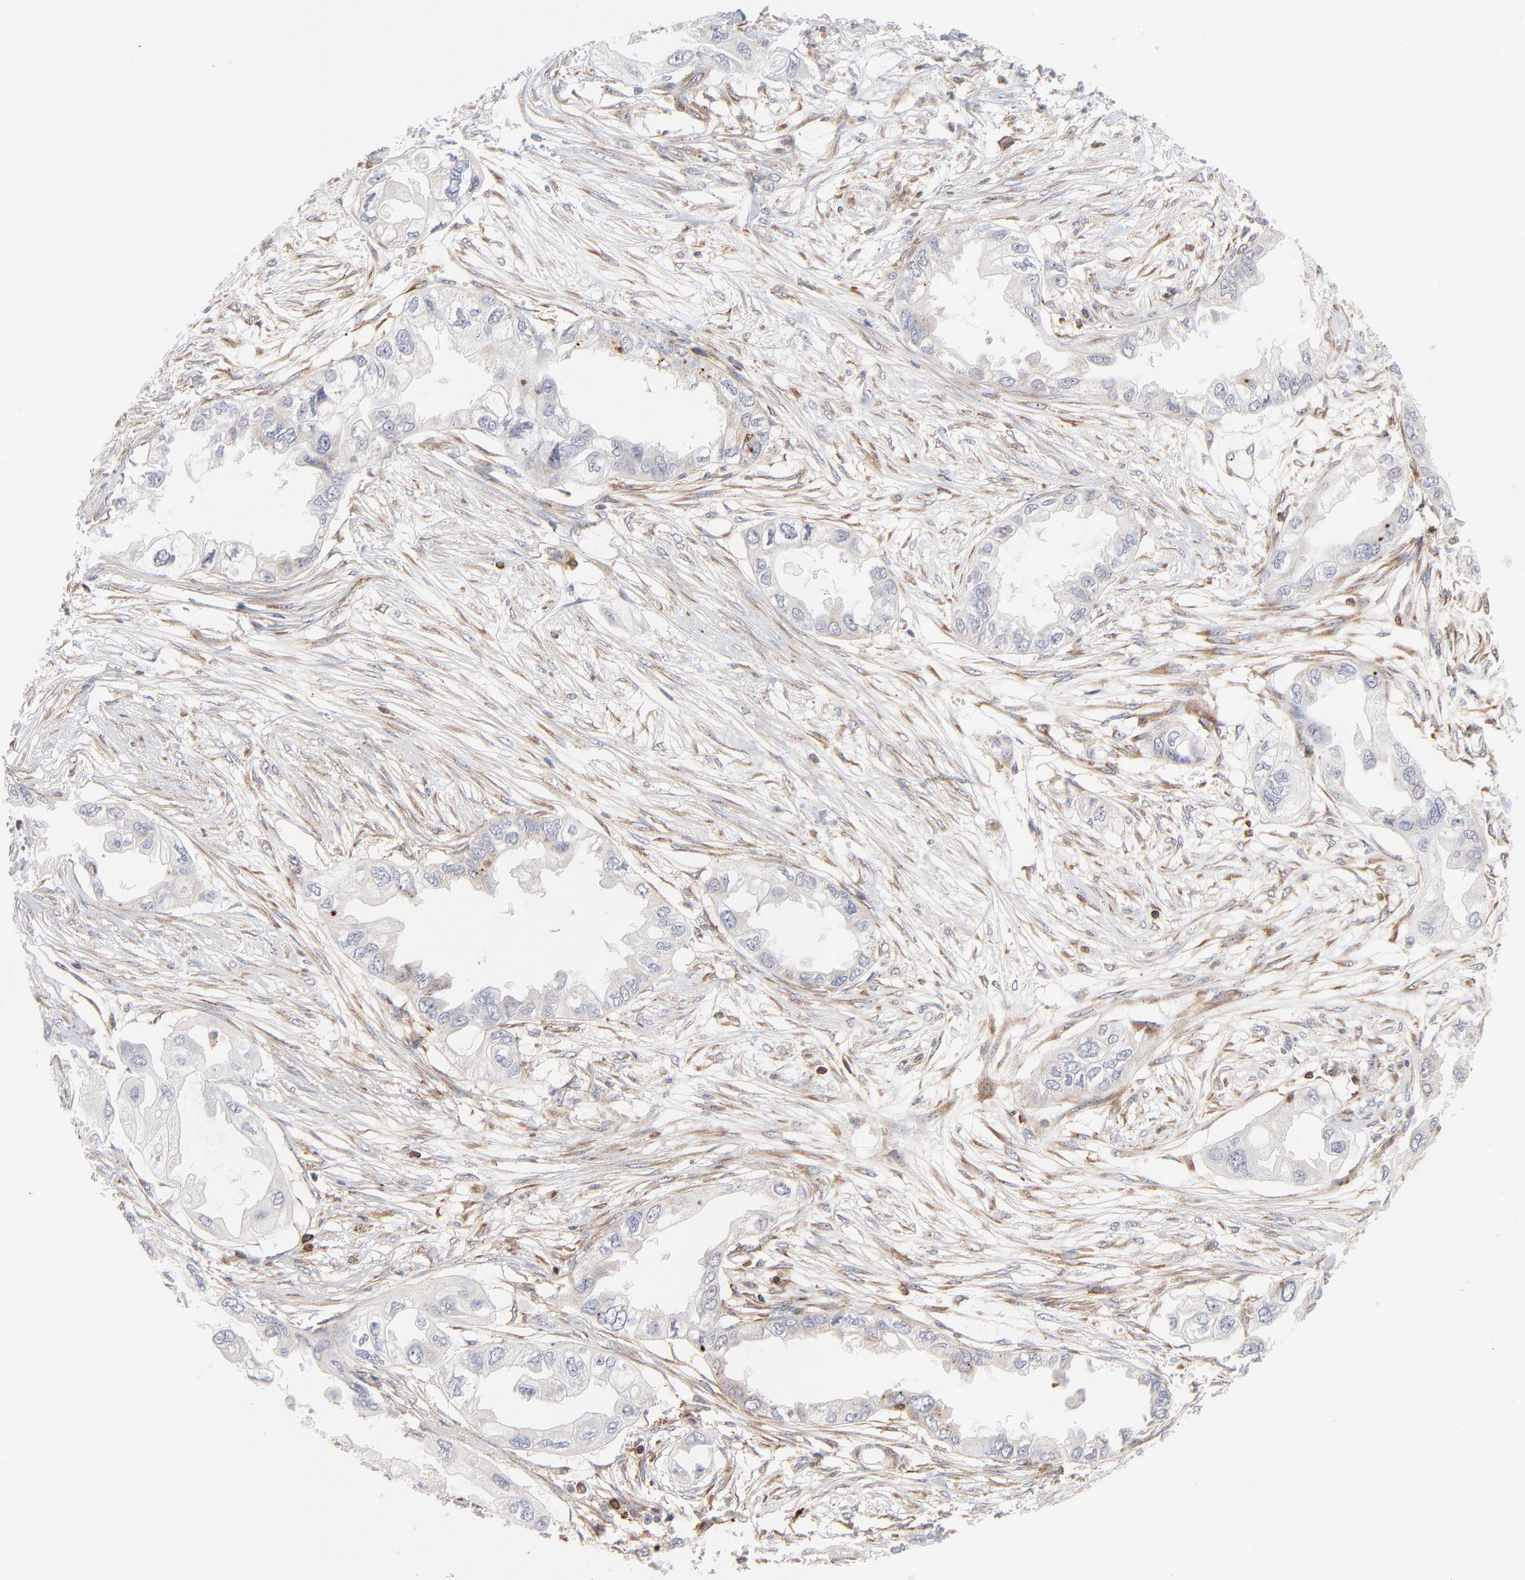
{"staining": {"intensity": "negative", "quantity": "none", "location": "none"}, "tissue": "endometrial cancer", "cell_type": "Tumor cells", "image_type": "cancer", "snomed": [{"axis": "morphology", "description": "Adenocarcinoma, NOS"}, {"axis": "topography", "description": "Endometrium"}], "caption": "An immunohistochemistry (IHC) micrograph of endometrial cancer is shown. There is no staining in tumor cells of endometrial cancer.", "gene": "WIPF1", "patient": {"sex": "female", "age": 67}}